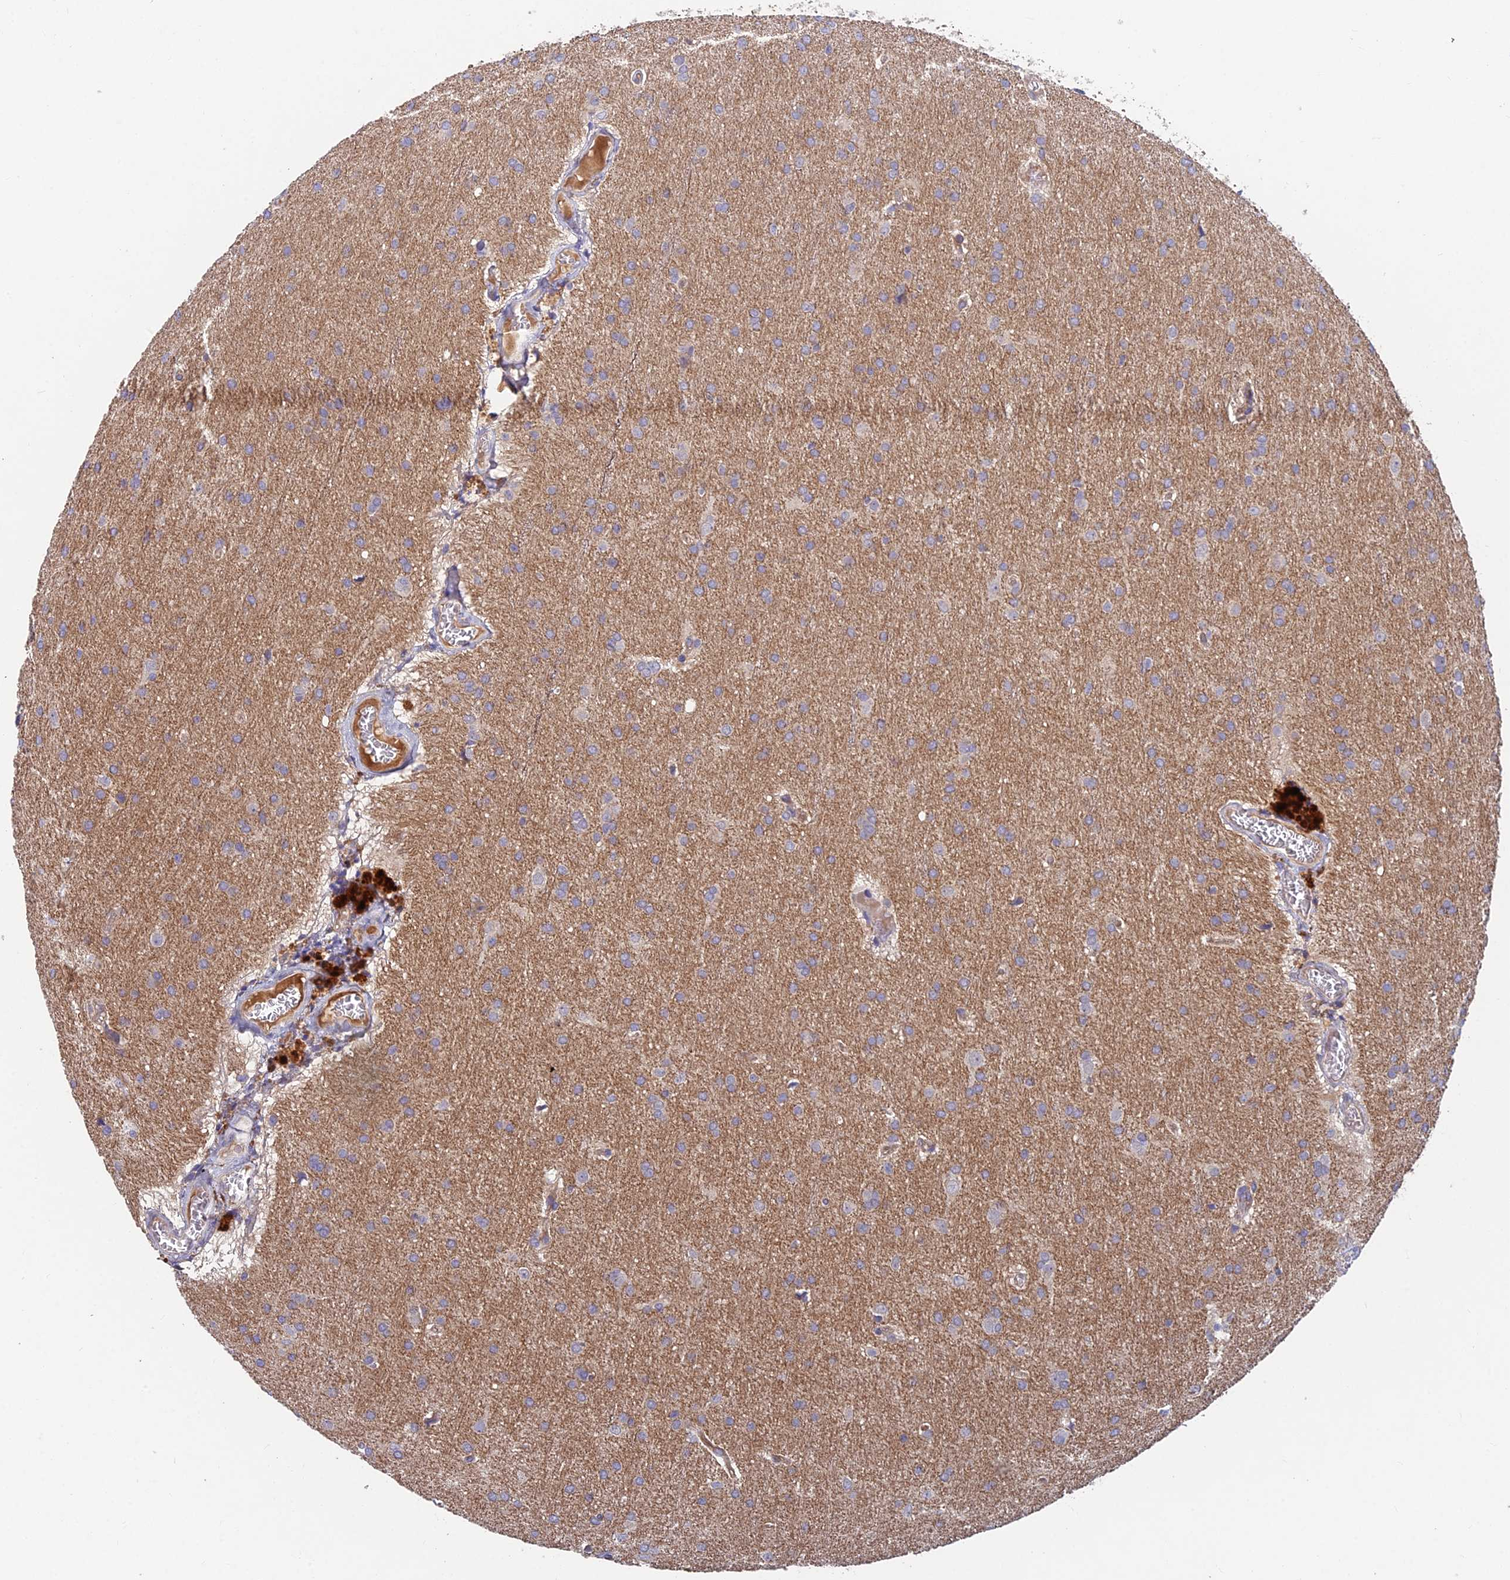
{"staining": {"intensity": "weak", "quantity": "25%-75%", "location": "cytoplasmic/membranous"}, "tissue": "glioma", "cell_type": "Tumor cells", "image_type": "cancer", "snomed": [{"axis": "morphology", "description": "Glioma, malignant, Low grade"}, {"axis": "topography", "description": "Brain"}], "caption": "This histopathology image demonstrates IHC staining of human malignant low-grade glioma, with low weak cytoplasmic/membranous expression in about 25%-75% of tumor cells.", "gene": "ADAMTS13", "patient": {"sex": "female", "age": 32}}